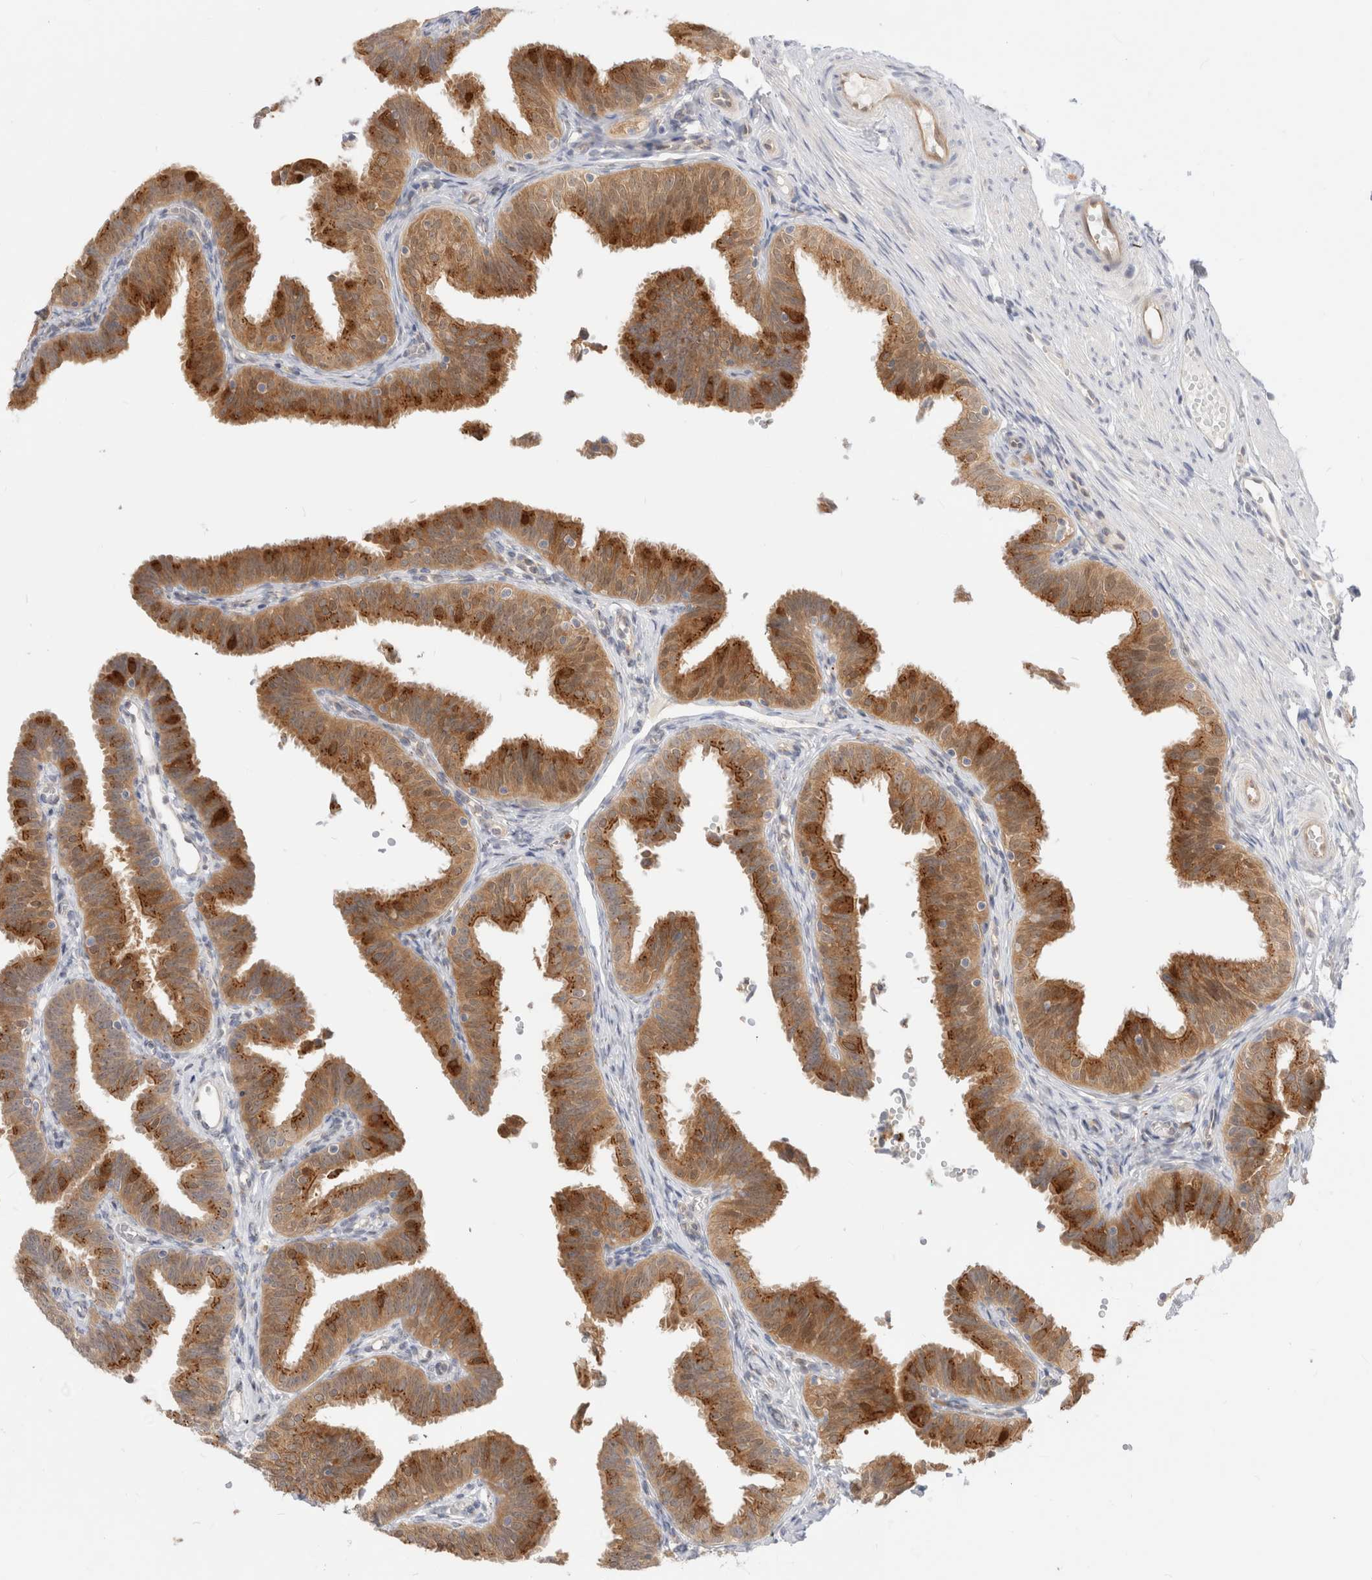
{"staining": {"intensity": "moderate", "quantity": ">75%", "location": "cytoplasmic/membranous"}, "tissue": "fallopian tube", "cell_type": "Glandular cells", "image_type": "normal", "snomed": [{"axis": "morphology", "description": "Normal tissue, NOS"}, {"axis": "topography", "description": "Fallopian tube"}], "caption": "Fallopian tube stained with IHC reveals moderate cytoplasmic/membranous positivity in about >75% of glandular cells. Nuclei are stained in blue.", "gene": "EFCAB13", "patient": {"sex": "female", "age": 35}}